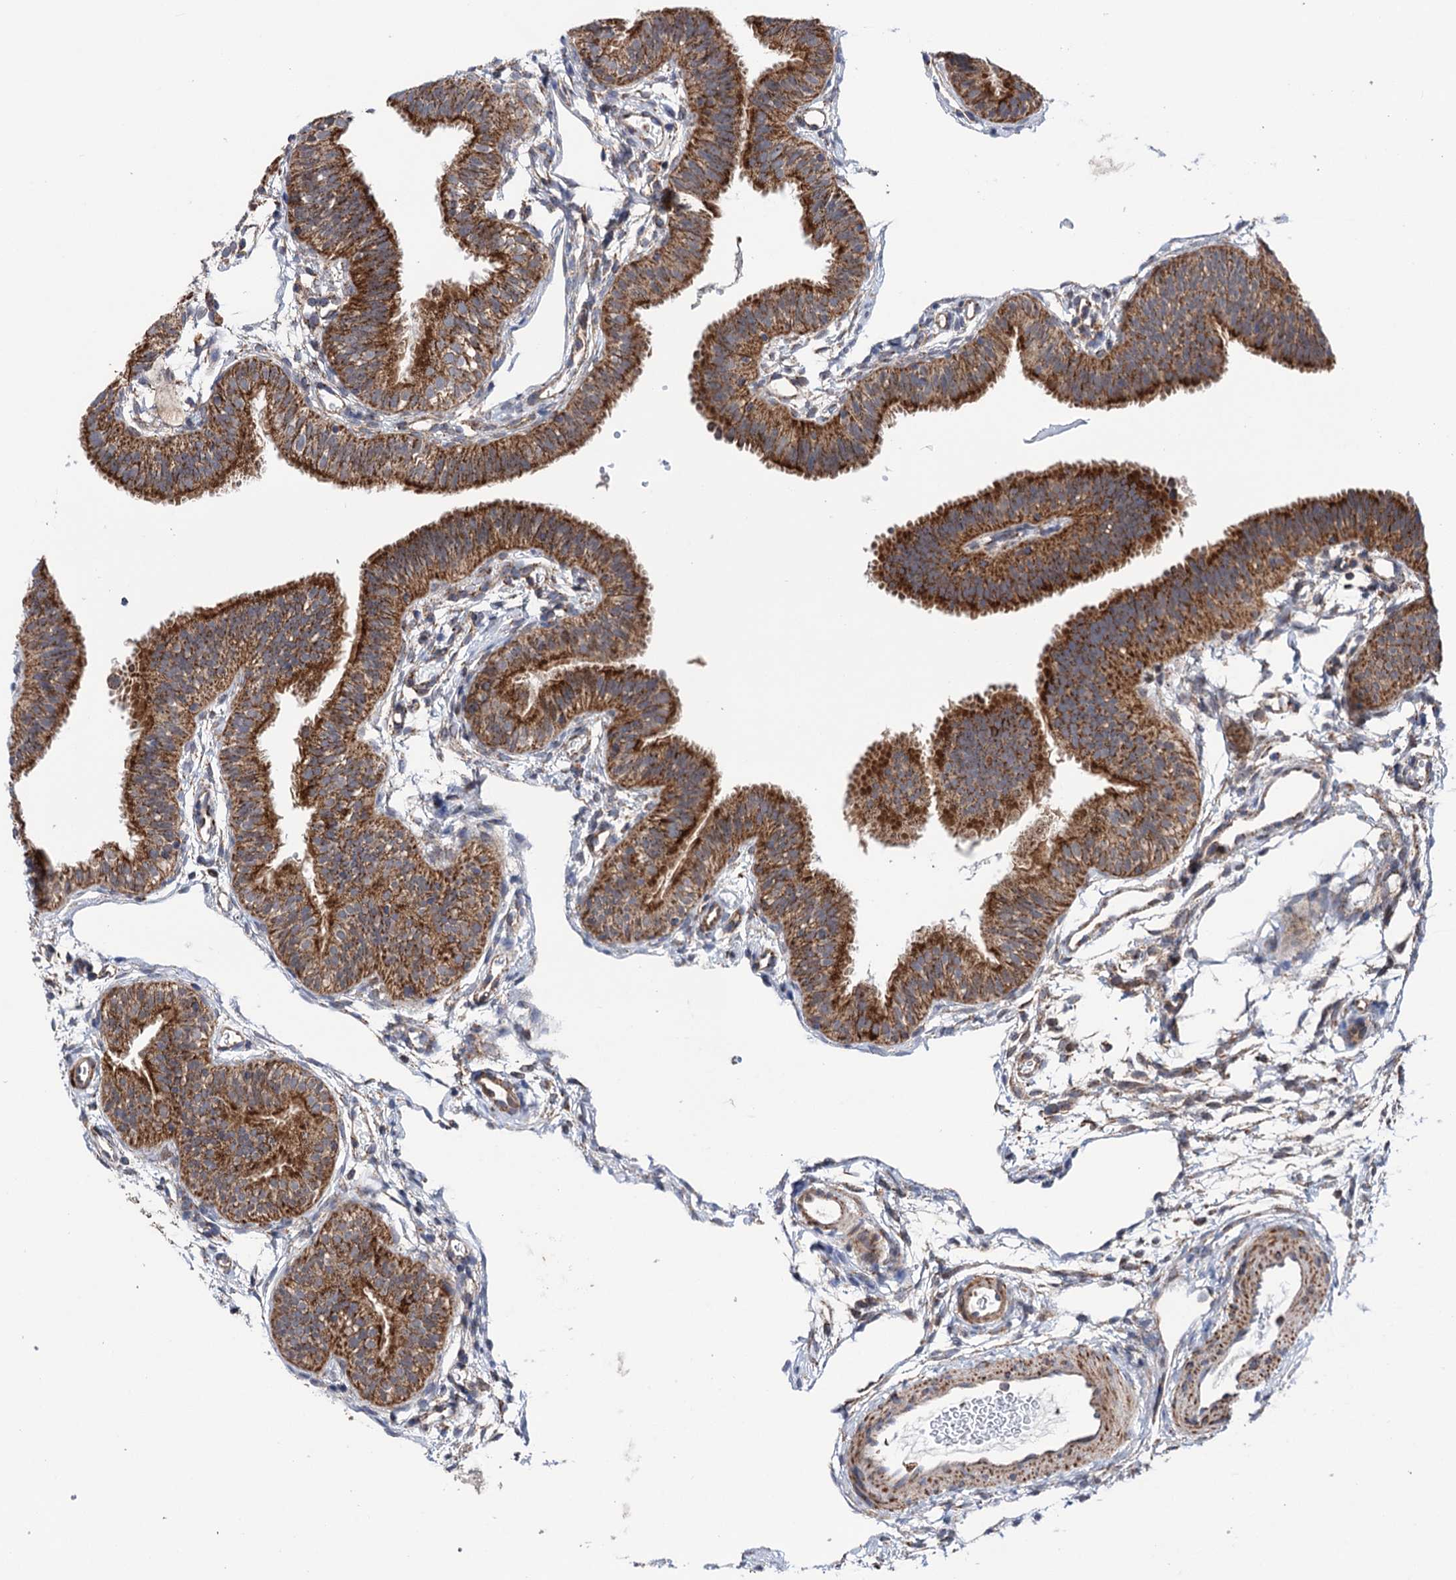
{"staining": {"intensity": "strong", "quantity": ">75%", "location": "cytoplasmic/membranous"}, "tissue": "fallopian tube", "cell_type": "Glandular cells", "image_type": "normal", "snomed": [{"axis": "morphology", "description": "Normal tissue, NOS"}, {"axis": "topography", "description": "Fallopian tube"}], "caption": "Immunohistochemical staining of unremarkable human fallopian tube exhibits high levels of strong cytoplasmic/membranous staining in approximately >75% of glandular cells.", "gene": "SUCLA2", "patient": {"sex": "female", "age": 35}}